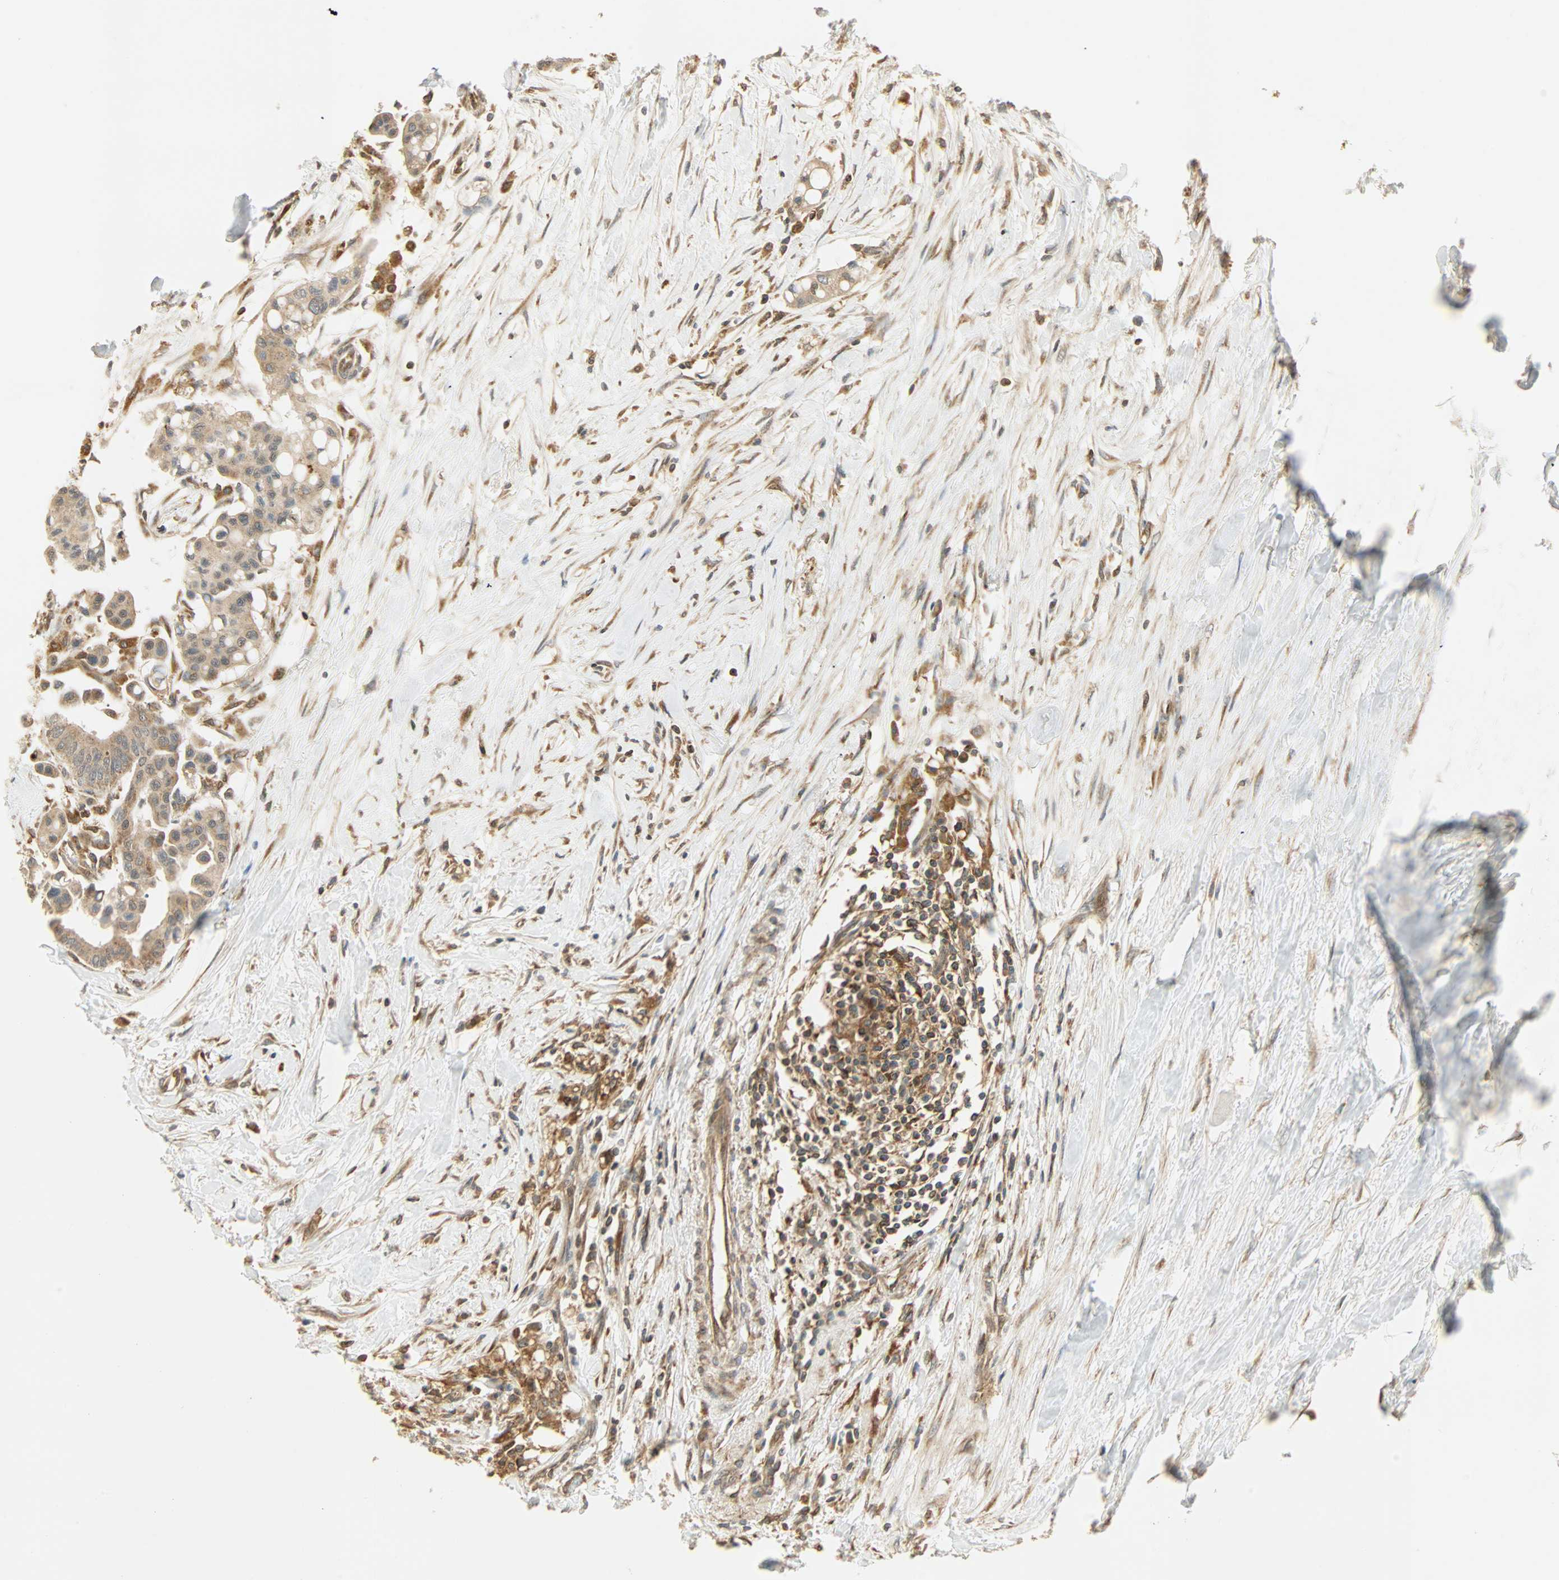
{"staining": {"intensity": "moderate", "quantity": ">75%", "location": "cytoplasmic/membranous"}, "tissue": "colorectal cancer", "cell_type": "Tumor cells", "image_type": "cancer", "snomed": [{"axis": "morphology", "description": "Normal tissue, NOS"}, {"axis": "morphology", "description": "Adenocarcinoma, NOS"}, {"axis": "topography", "description": "Colon"}], "caption": "Brown immunohistochemical staining in human adenocarcinoma (colorectal) displays moderate cytoplasmic/membranous expression in approximately >75% of tumor cells.", "gene": "PNPLA6", "patient": {"sex": "male", "age": 82}}